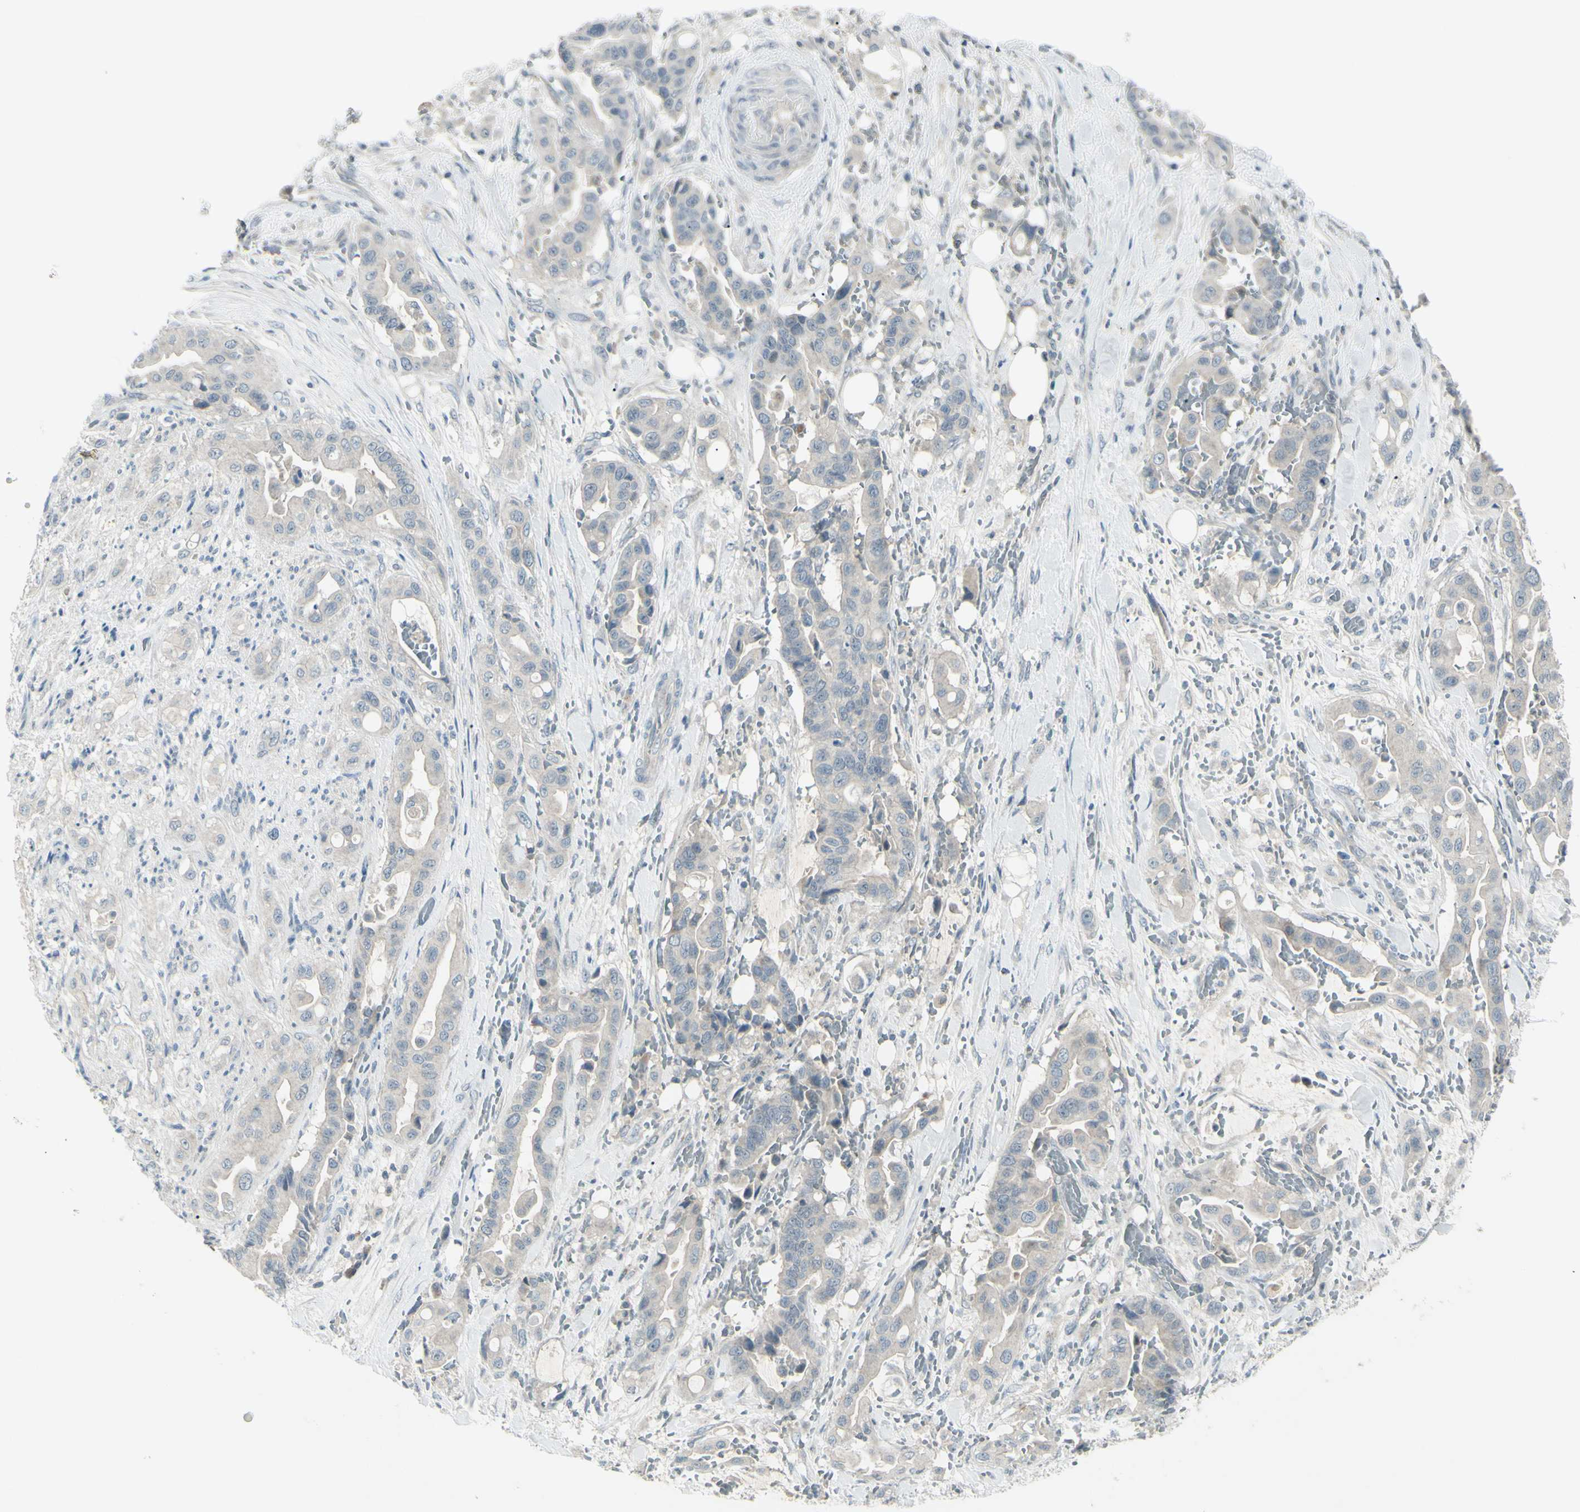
{"staining": {"intensity": "weak", "quantity": ">75%", "location": "none"}, "tissue": "liver cancer", "cell_type": "Tumor cells", "image_type": "cancer", "snomed": [{"axis": "morphology", "description": "Cholangiocarcinoma"}, {"axis": "topography", "description": "Liver"}], "caption": "Weak None protein staining is seen in approximately >75% of tumor cells in liver cancer. (DAB (3,3'-diaminobenzidine) = brown stain, brightfield microscopy at high magnification).", "gene": "SH3GL2", "patient": {"sex": "female", "age": 61}}